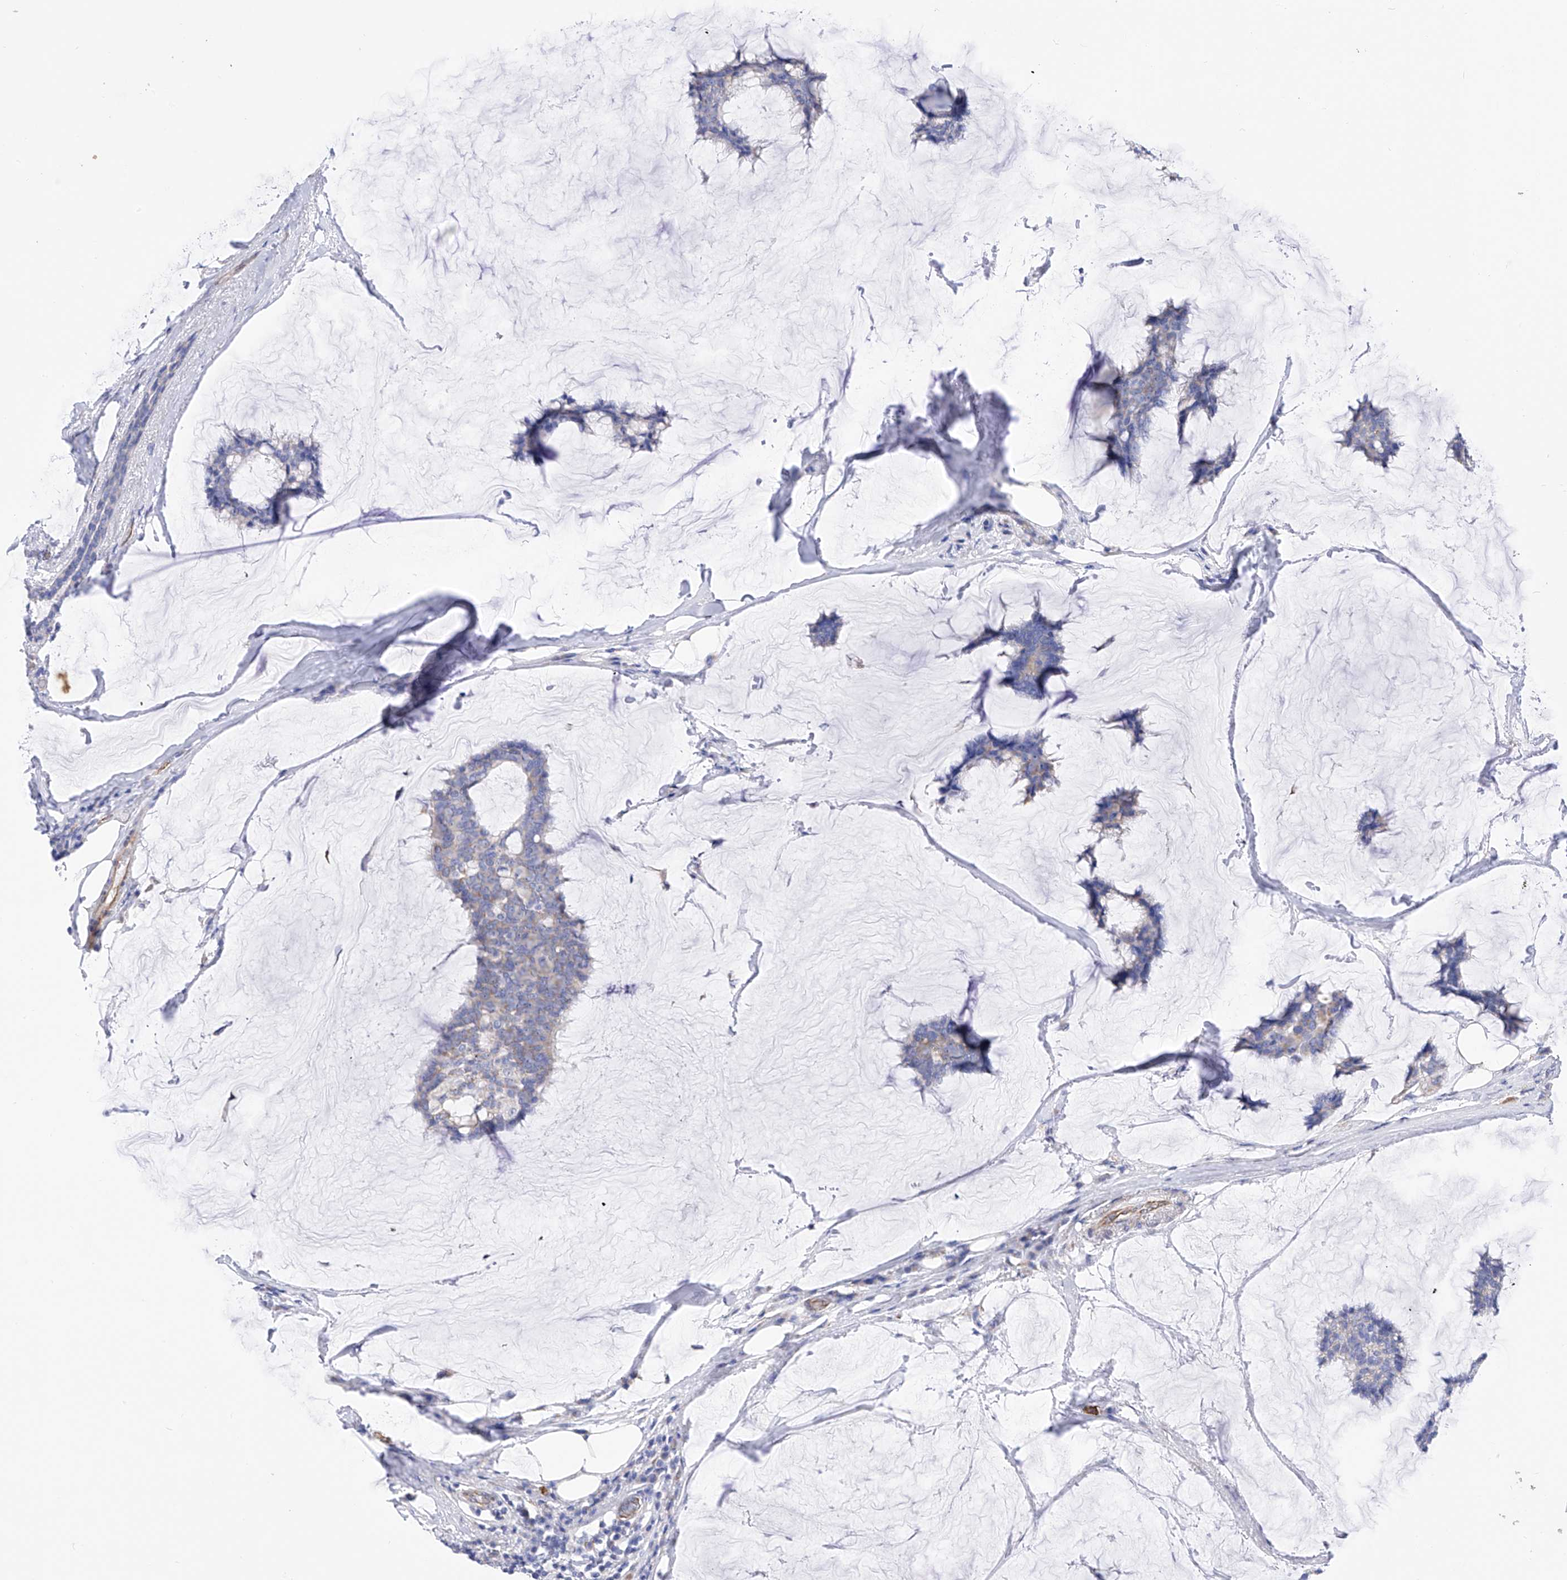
{"staining": {"intensity": "negative", "quantity": "none", "location": "none"}, "tissue": "breast cancer", "cell_type": "Tumor cells", "image_type": "cancer", "snomed": [{"axis": "morphology", "description": "Duct carcinoma"}, {"axis": "topography", "description": "Breast"}], "caption": "High magnification brightfield microscopy of breast cancer (invasive ductal carcinoma) stained with DAB (brown) and counterstained with hematoxylin (blue): tumor cells show no significant staining.", "gene": "FLG", "patient": {"sex": "female", "age": 93}}